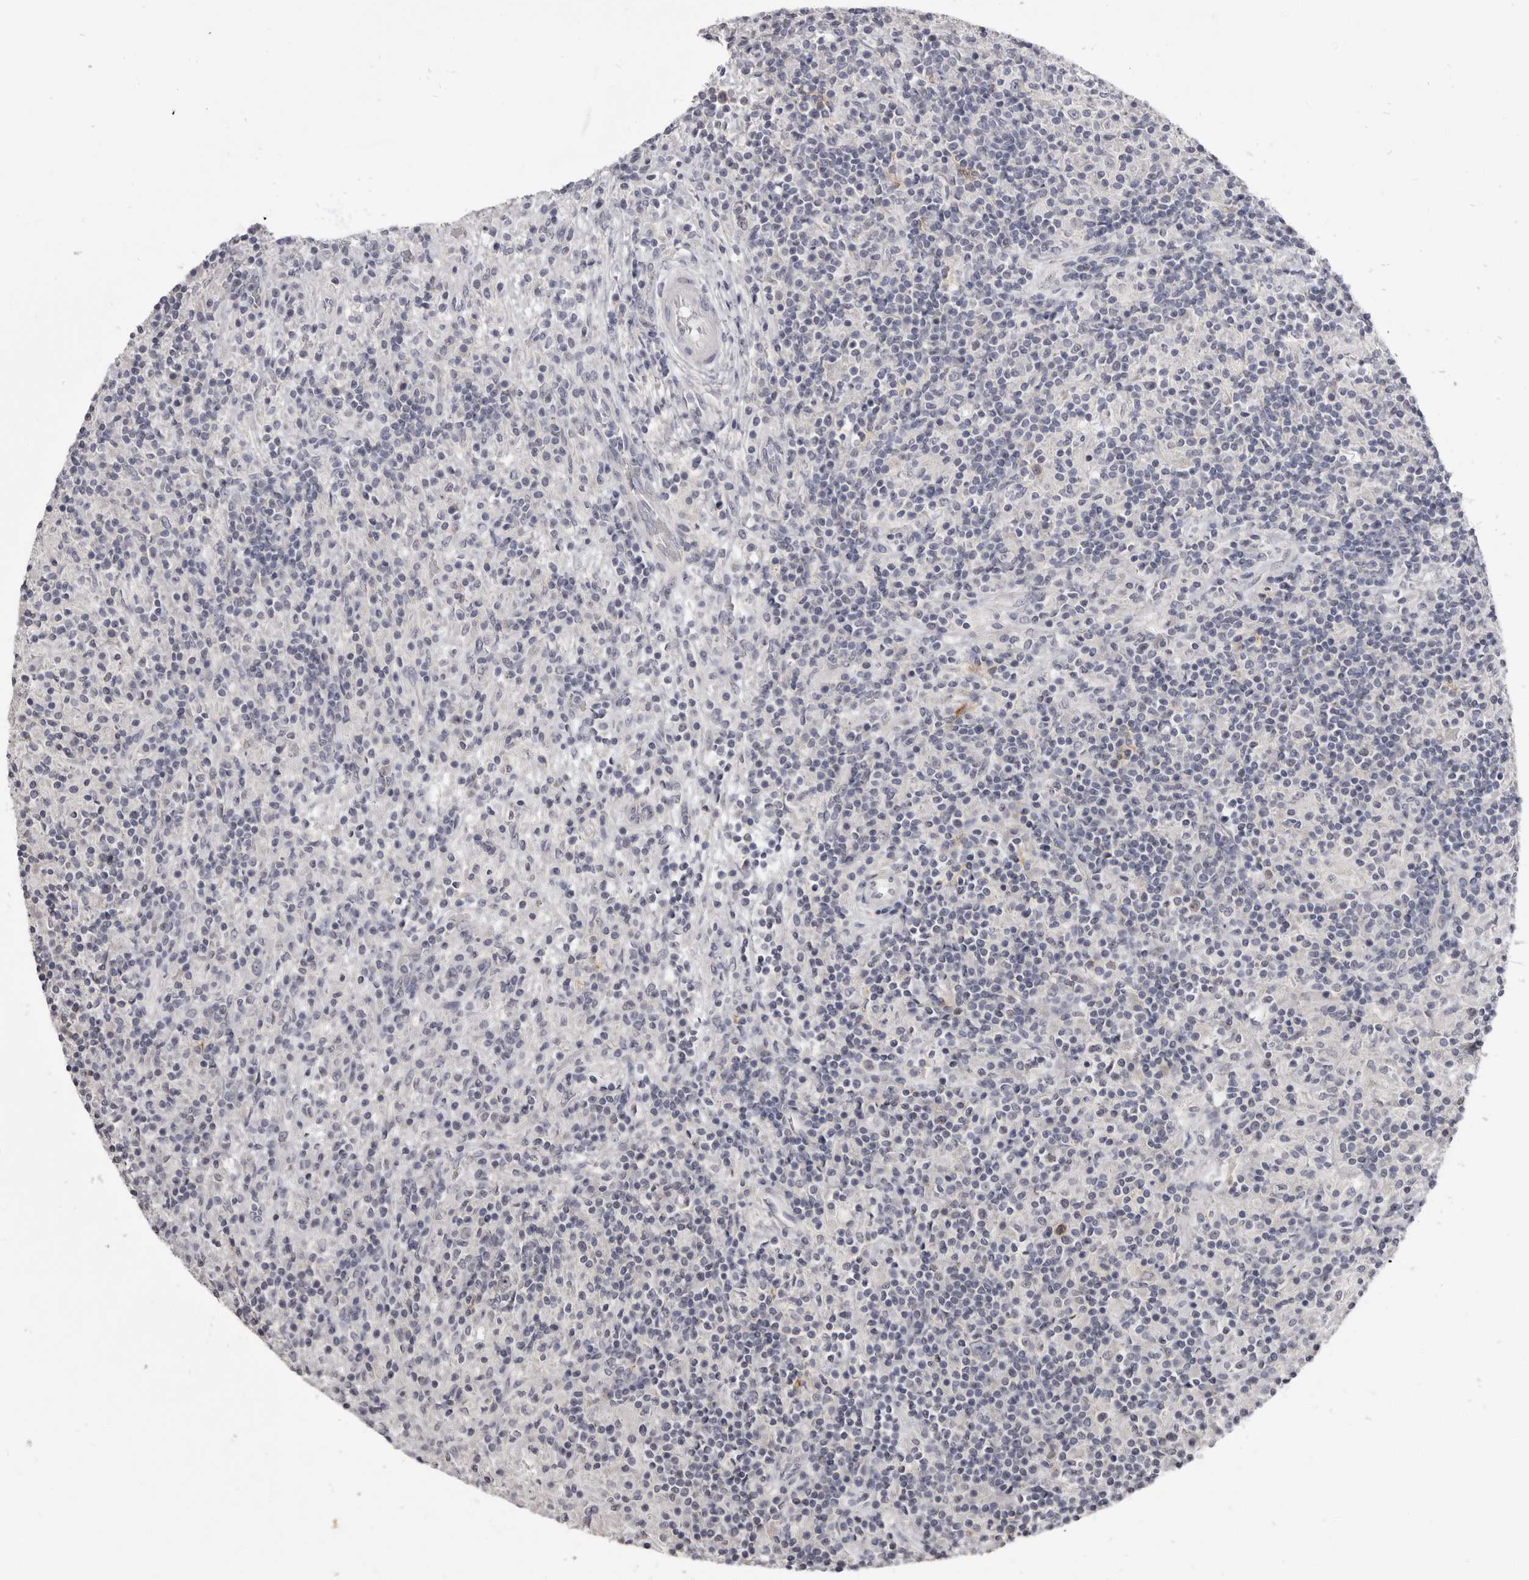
{"staining": {"intensity": "negative", "quantity": "none", "location": "none"}, "tissue": "lymphoma", "cell_type": "Tumor cells", "image_type": "cancer", "snomed": [{"axis": "morphology", "description": "Hodgkin's disease, NOS"}, {"axis": "topography", "description": "Lymph node"}], "caption": "Histopathology image shows no significant protein positivity in tumor cells of lymphoma.", "gene": "CGN", "patient": {"sex": "male", "age": 70}}